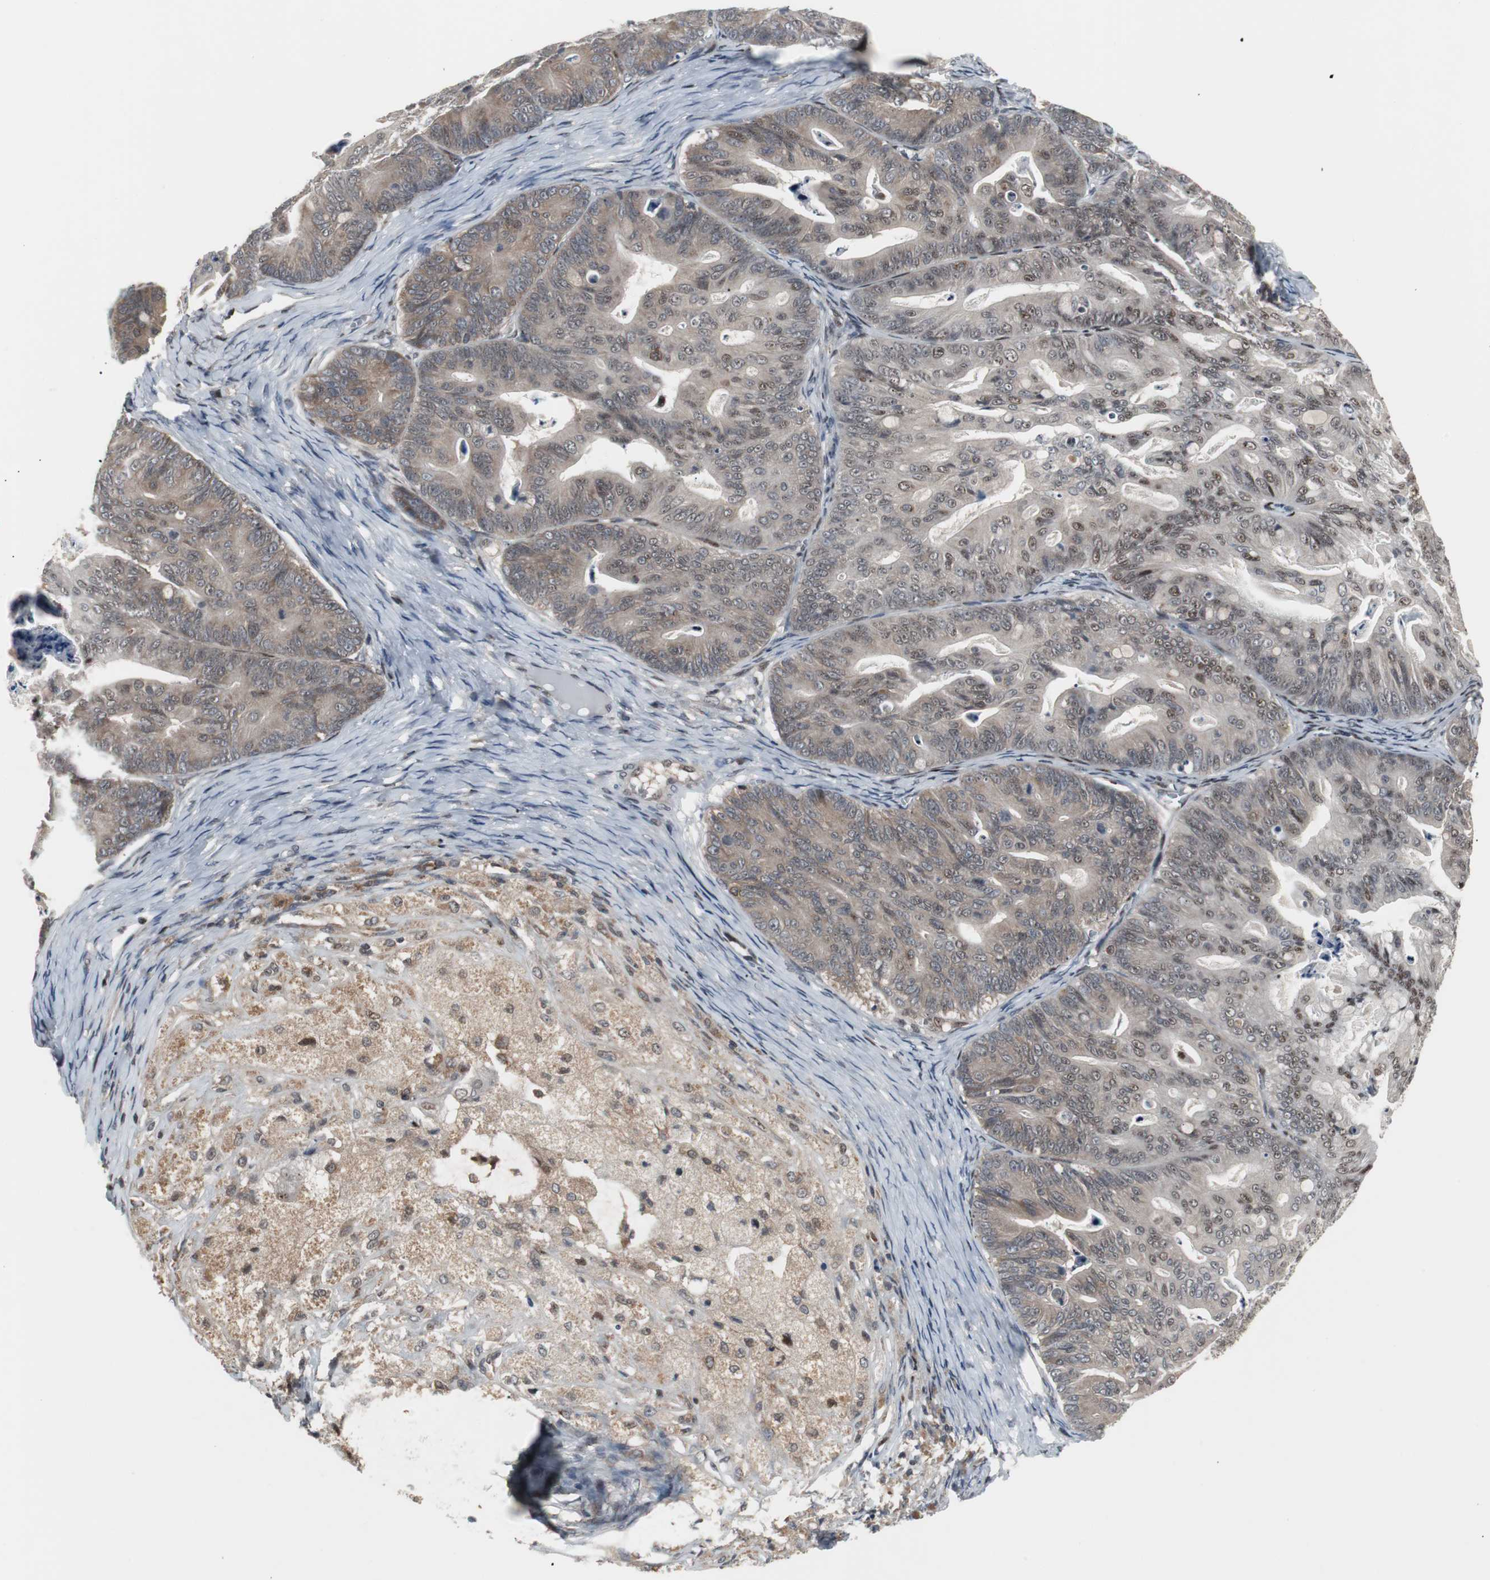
{"staining": {"intensity": "strong", "quantity": "25%-75%", "location": "cytoplasmic/membranous,nuclear"}, "tissue": "ovarian cancer", "cell_type": "Tumor cells", "image_type": "cancer", "snomed": [{"axis": "morphology", "description": "Cystadenocarcinoma, mucinous, NOS"}, {"axis": "topography", "description": "Ovary"}], "caption": "Ovarian cancer stained for a protein (brown) shows strong cytoplasmic/membranous and nuclear positive positivity in about 25%-75% of tumor cells.", "gene": "GRK2", "patient": {"sex": "female", "age": 36}}